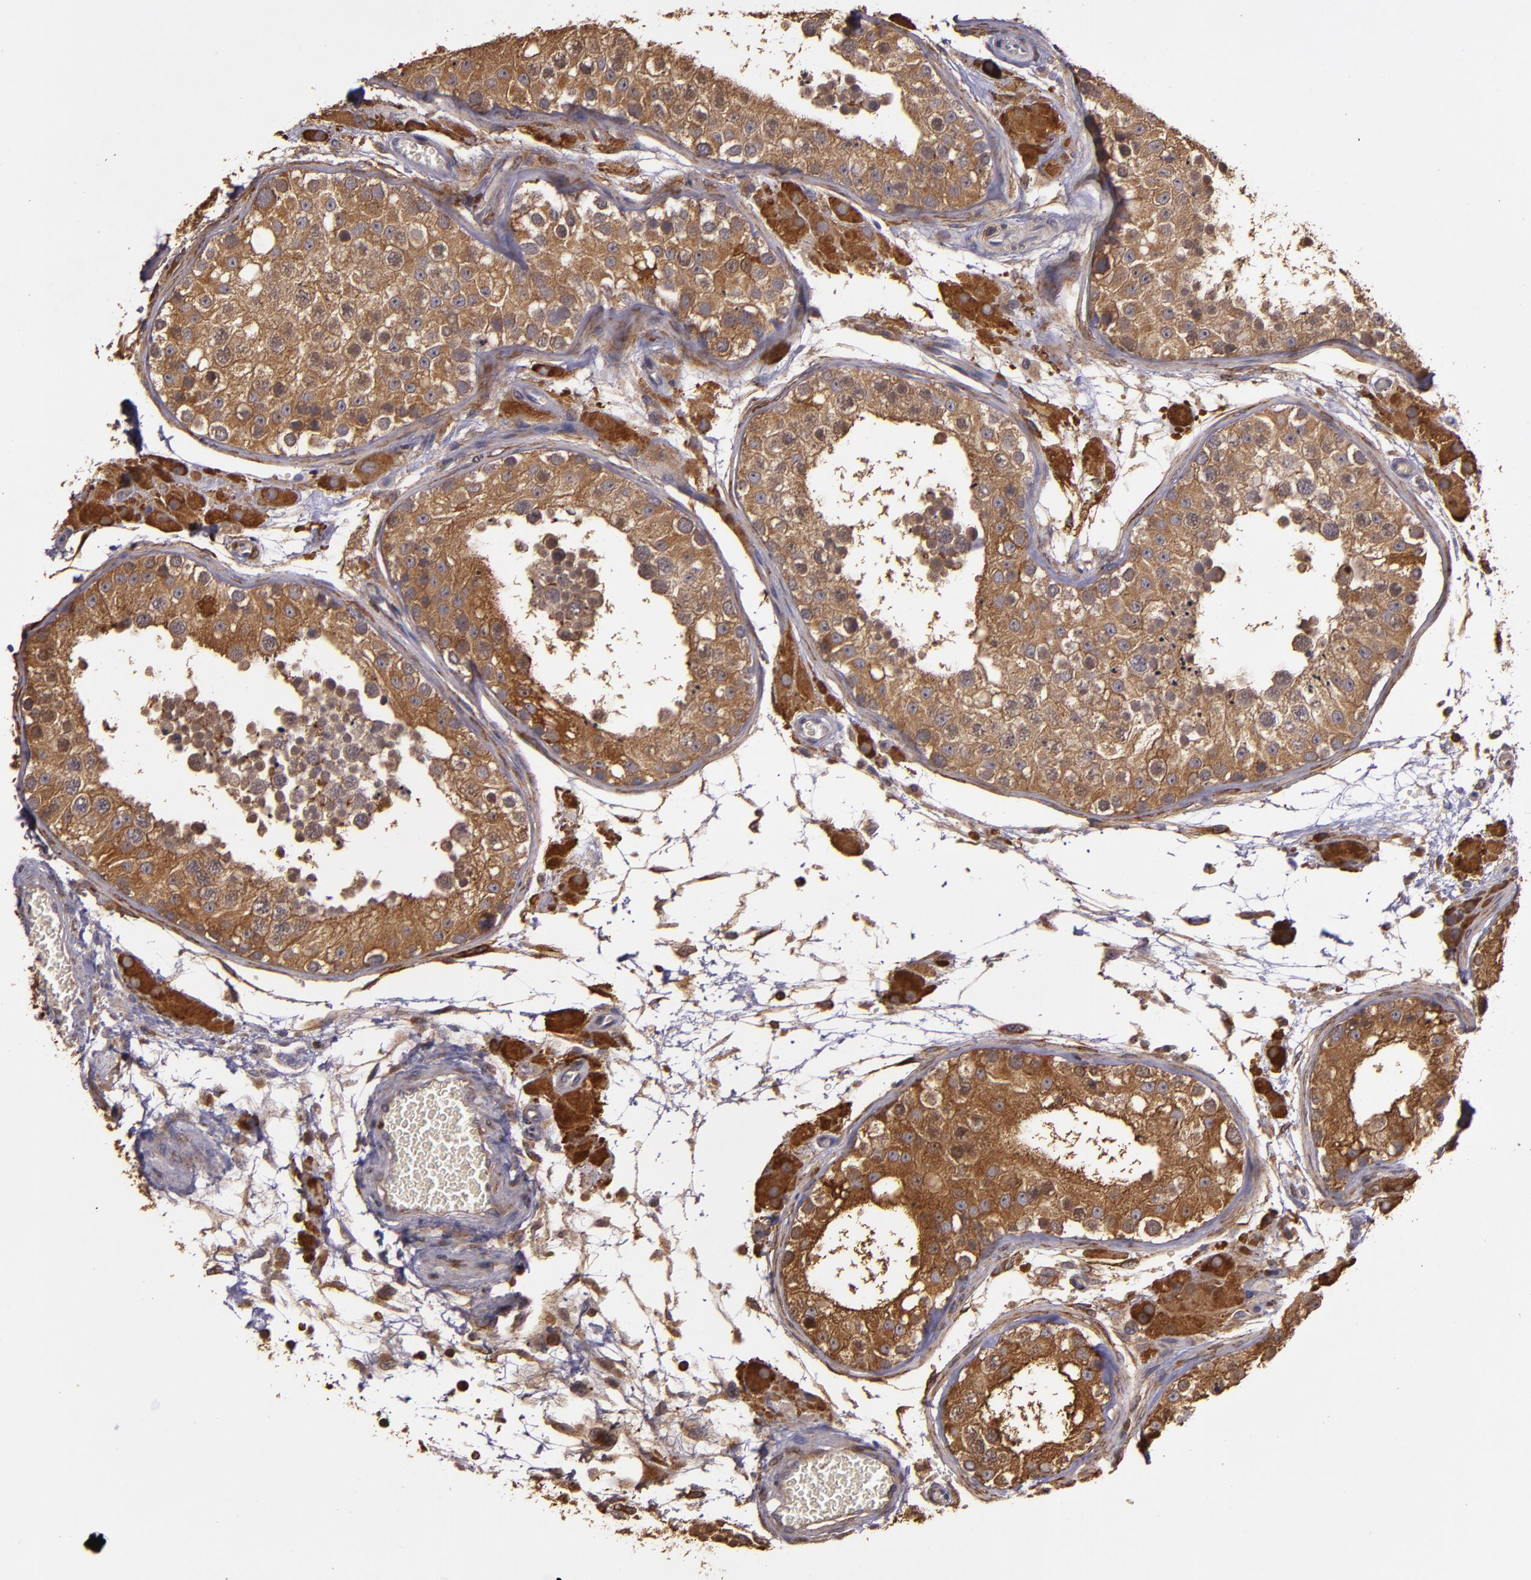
{"staining": {"intensity": "moderate", "quantity": ">75%", "location": "cytoplasmic/membranous"}, "tissue": "testis", "cell_type": "Cells in seminiferous ducts", "image_type": "normal", "snomed": [{"axis": "morphology", "description": "Normal tissue, NOS"}, {"axis": "topography", "description": "Testis"}], "caption": "The image displays staining of unremarkable testis, revealing moderate cytoplasmic/membranous protein expression (brown color) within cells in seminiferous ducts.", "gene": "SLC9A3R1", "patient": {"sex": "male", "age": 26}}